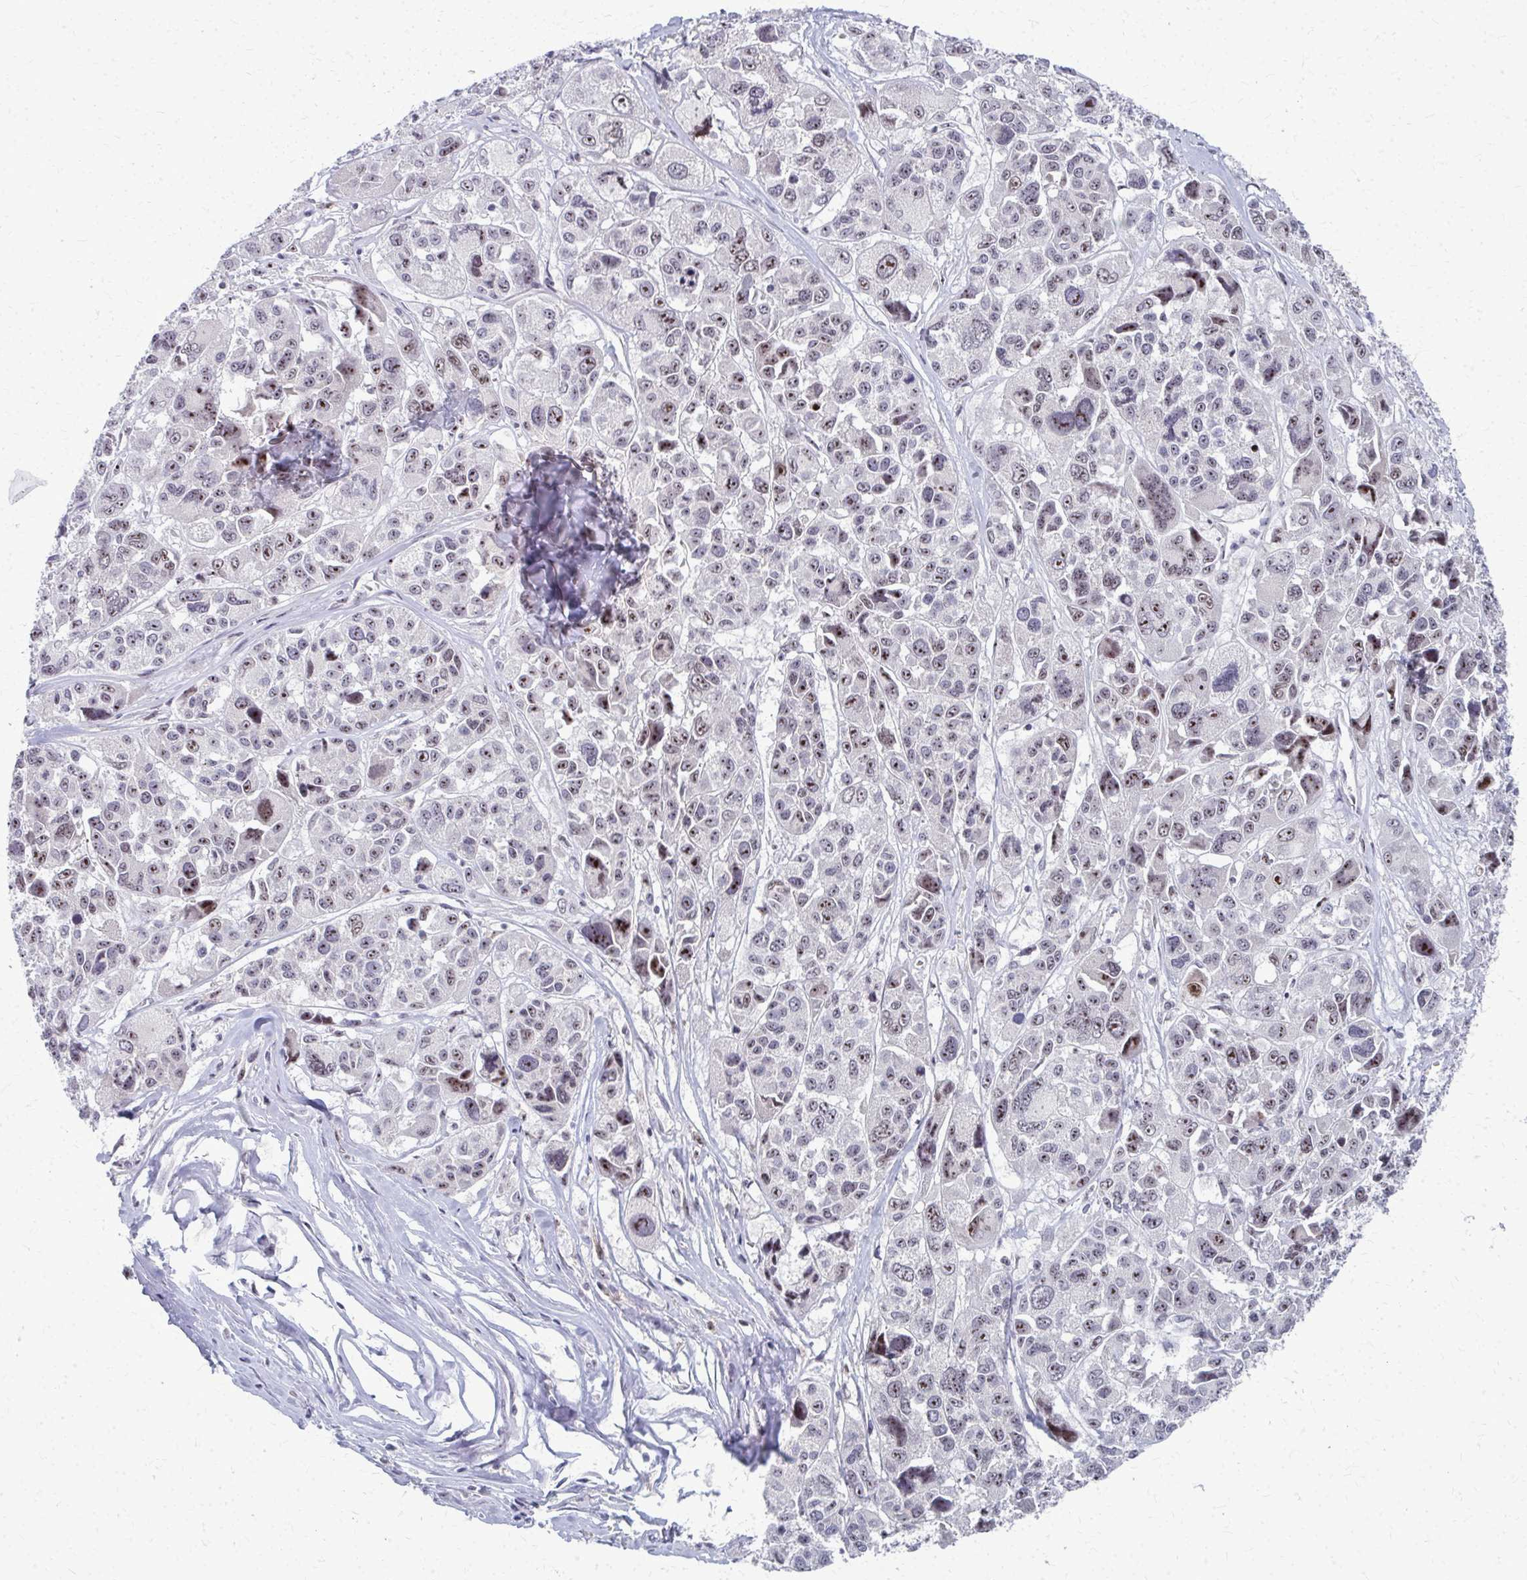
{"staining": {"intensity": "strong", "quantity": ">75%", "location": "nuclear"}, "tissue": "melanoma", "cell_type": "Tumor cells", "image_type": "cancer", "snomed": [{"axis": "morphology", "description": "Malignant melanoma, NOS"}, {"axis": "topography", "description": "Skin"}], "caption": "About >75% of tumor cells in human melanoma show strong nuclear protein positivity as visualized by brown immunohistochemical staining.", "gene": "NUDT16", "patient": {"sex": "female", "age": 66}}